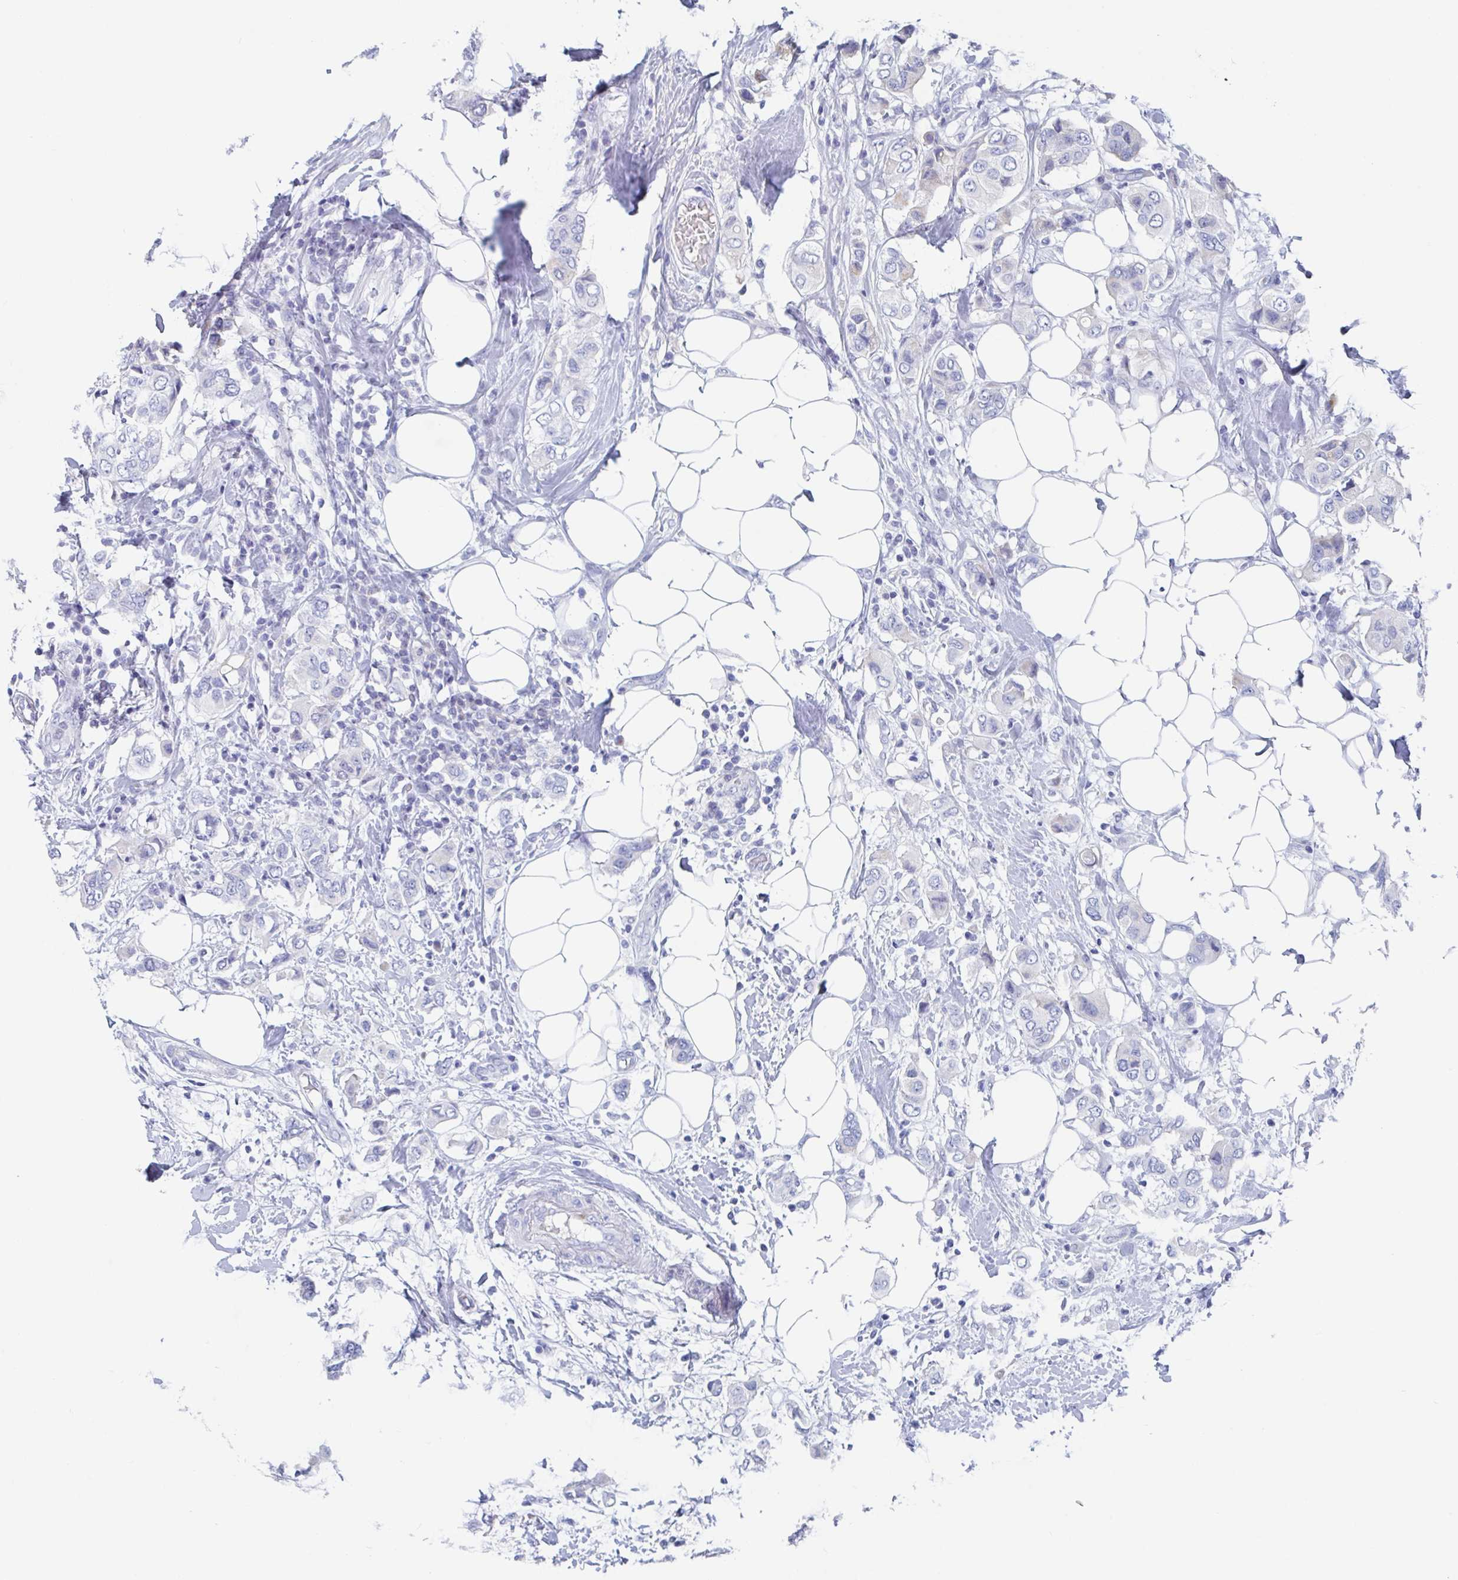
{"staining": {"intensity": "negative", "quantity": "none", "location": "none"}, "tissue": "breast cancer", "cell_type": "Tumor cells", "image_type": "cancer", "snomed": [{"axis": "morphology", "description": "Lobular carcinoma"}, {"axis": "topography", "description": "Breast"}], "caption": "Tumor cells are negative for protein expression in human breast cancer (lobular carcinoma).", "gene": "NT5C3B", "patient": {"sex": "female", "age": 51}}